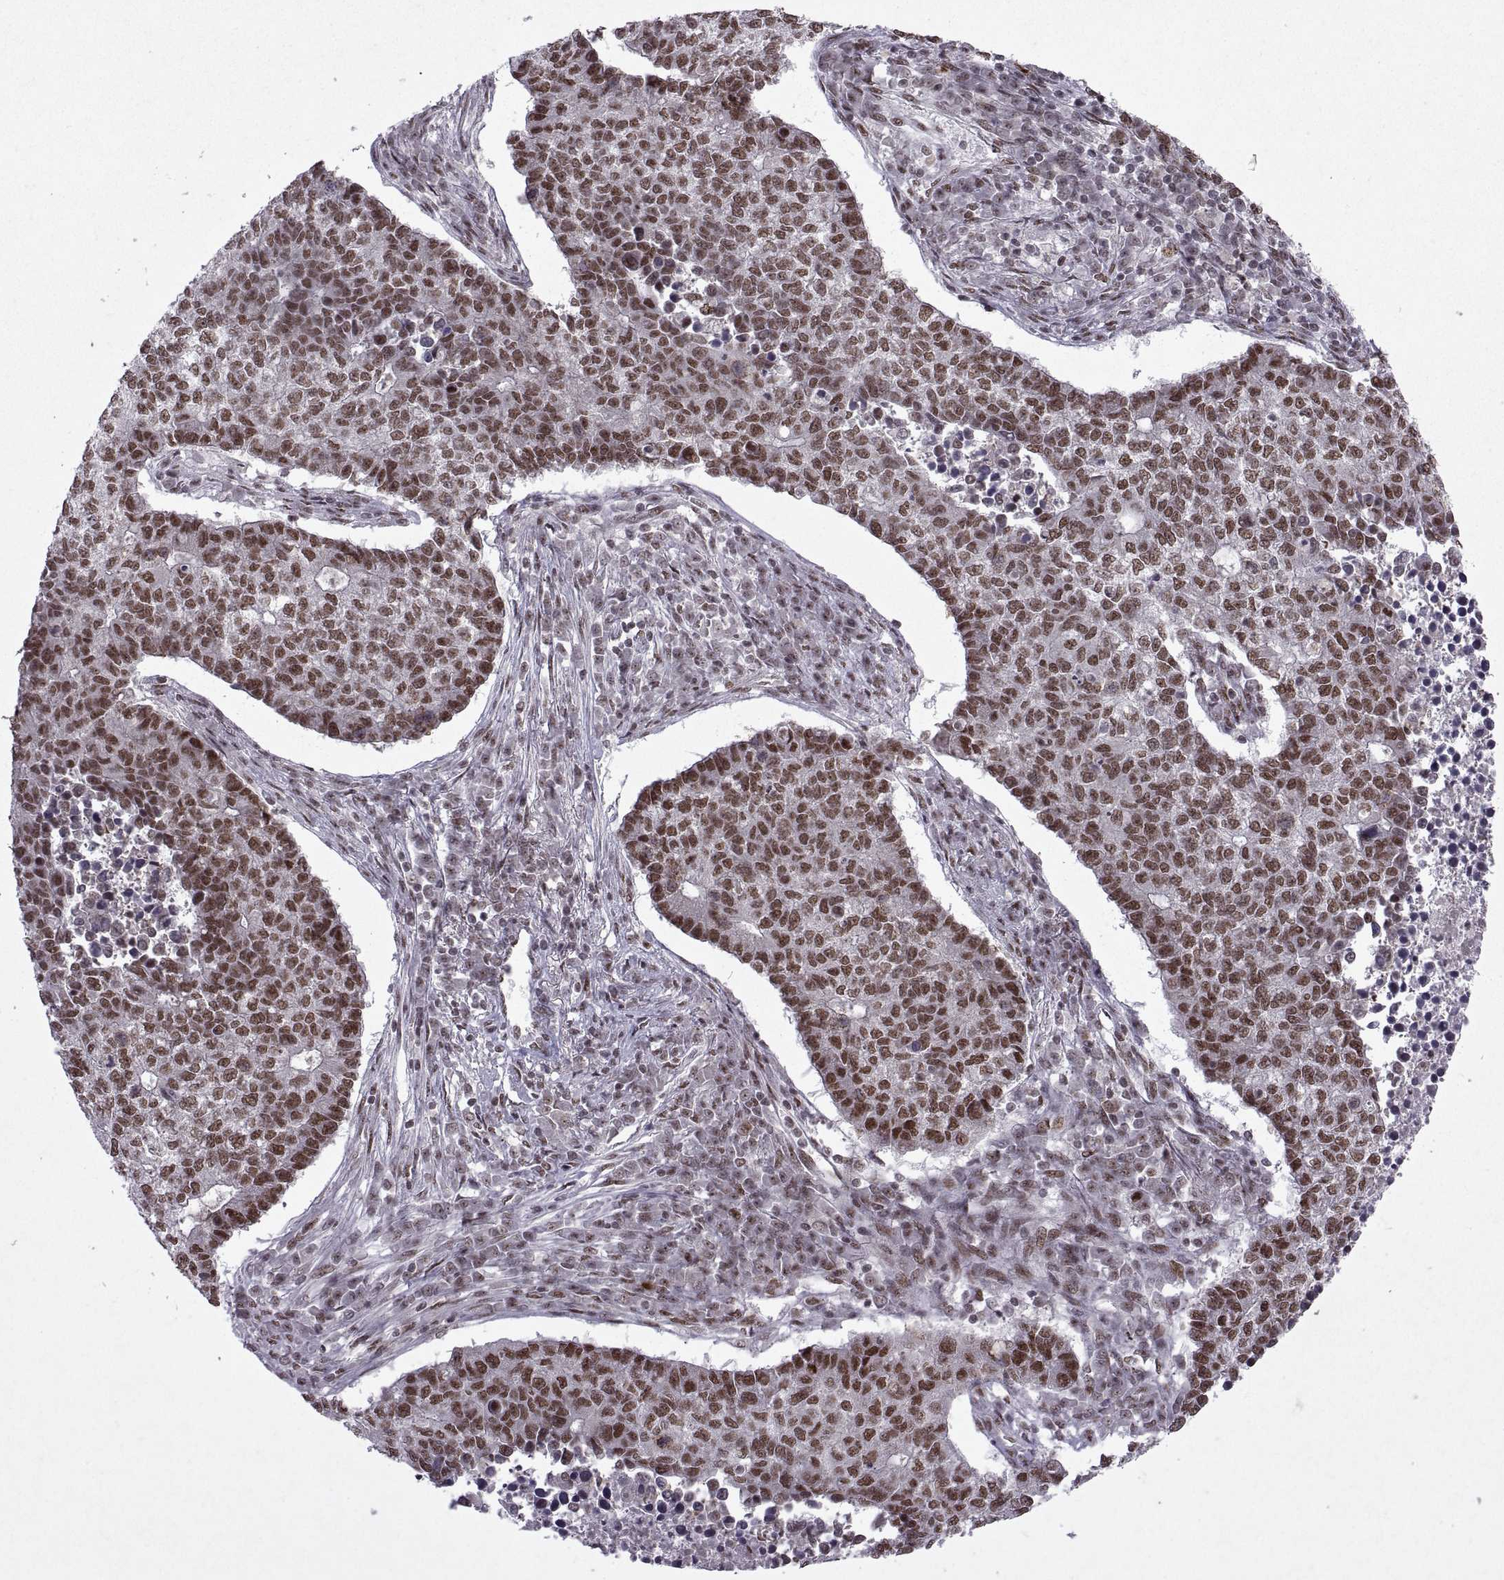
{"staining": {"intensity": "moderate", "quantity": ">75%", "location": "nuclear"}, "tissue": "lung cancer", "cell_type": "Tumor cells", "image_type": "cancer", "snomed": [{"axis": "morphology", "description": "Adenocarcinoma, NOS"}, {"axis": "topography", "description": "Lung"}], "caption": "This is an image of IHC staining of adenocarcinoma (lung), which shows moderate positivity in the nuclear of tumor cells.", "gene": "MT1E", "patient": {"sex": "male", "age": 57}}